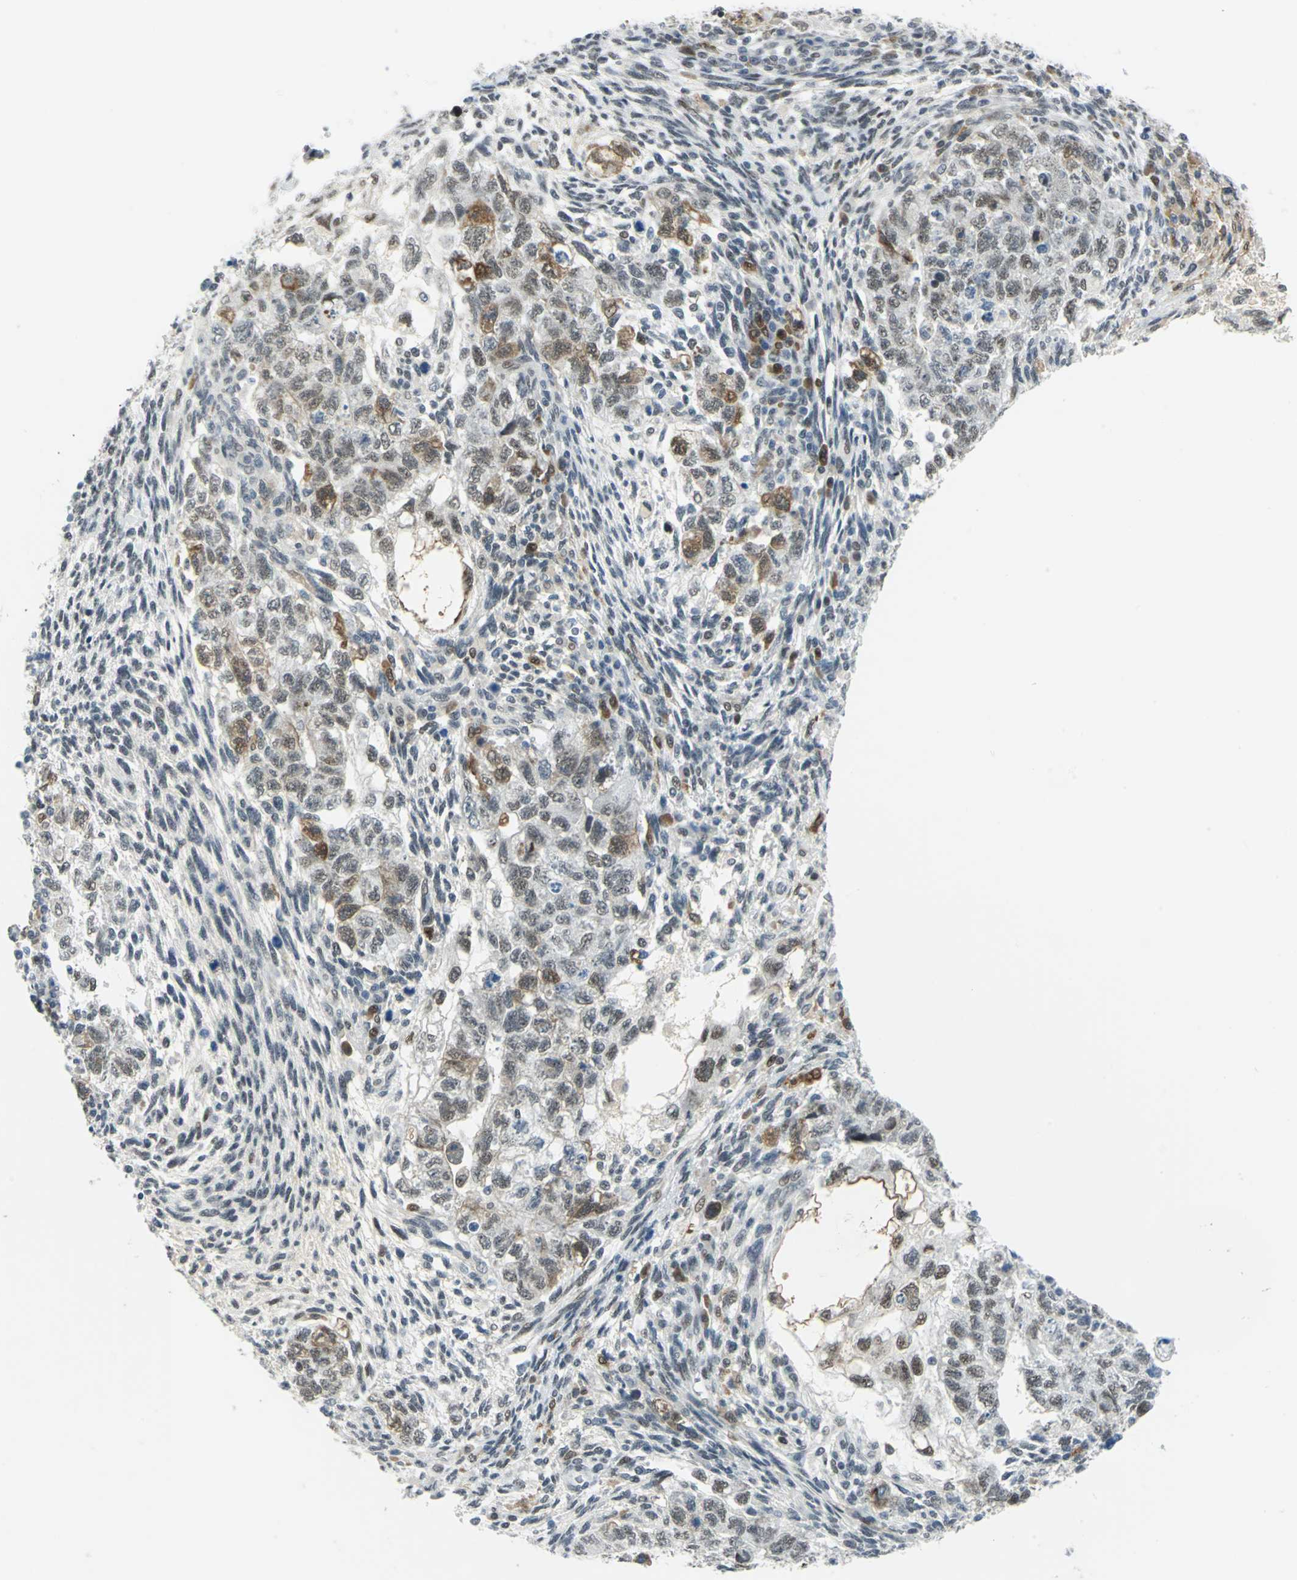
{"staining": {"intensity": "weak", "quantity": "<25%", "location": "cytoplasmic/membranous,nuclear"}, "tissue": "testis cancer", "cell_type": "Tumor cells", "image_type": "cancer", "snomed": [{"axis": "morphology", "description": "Normal tissue, NOS"}, {"axis": "morphology", "description": "Carcinoma, Embryonal, NOS"}, {"axis": "topography", "description": "Testis"}], "caption": "The histopathology image demonstrates no significant positivity in tumor cells of testis embryonal carcinoma.", "gene": "MTMR10", "patient": {"sex": "male", "age": 36}}